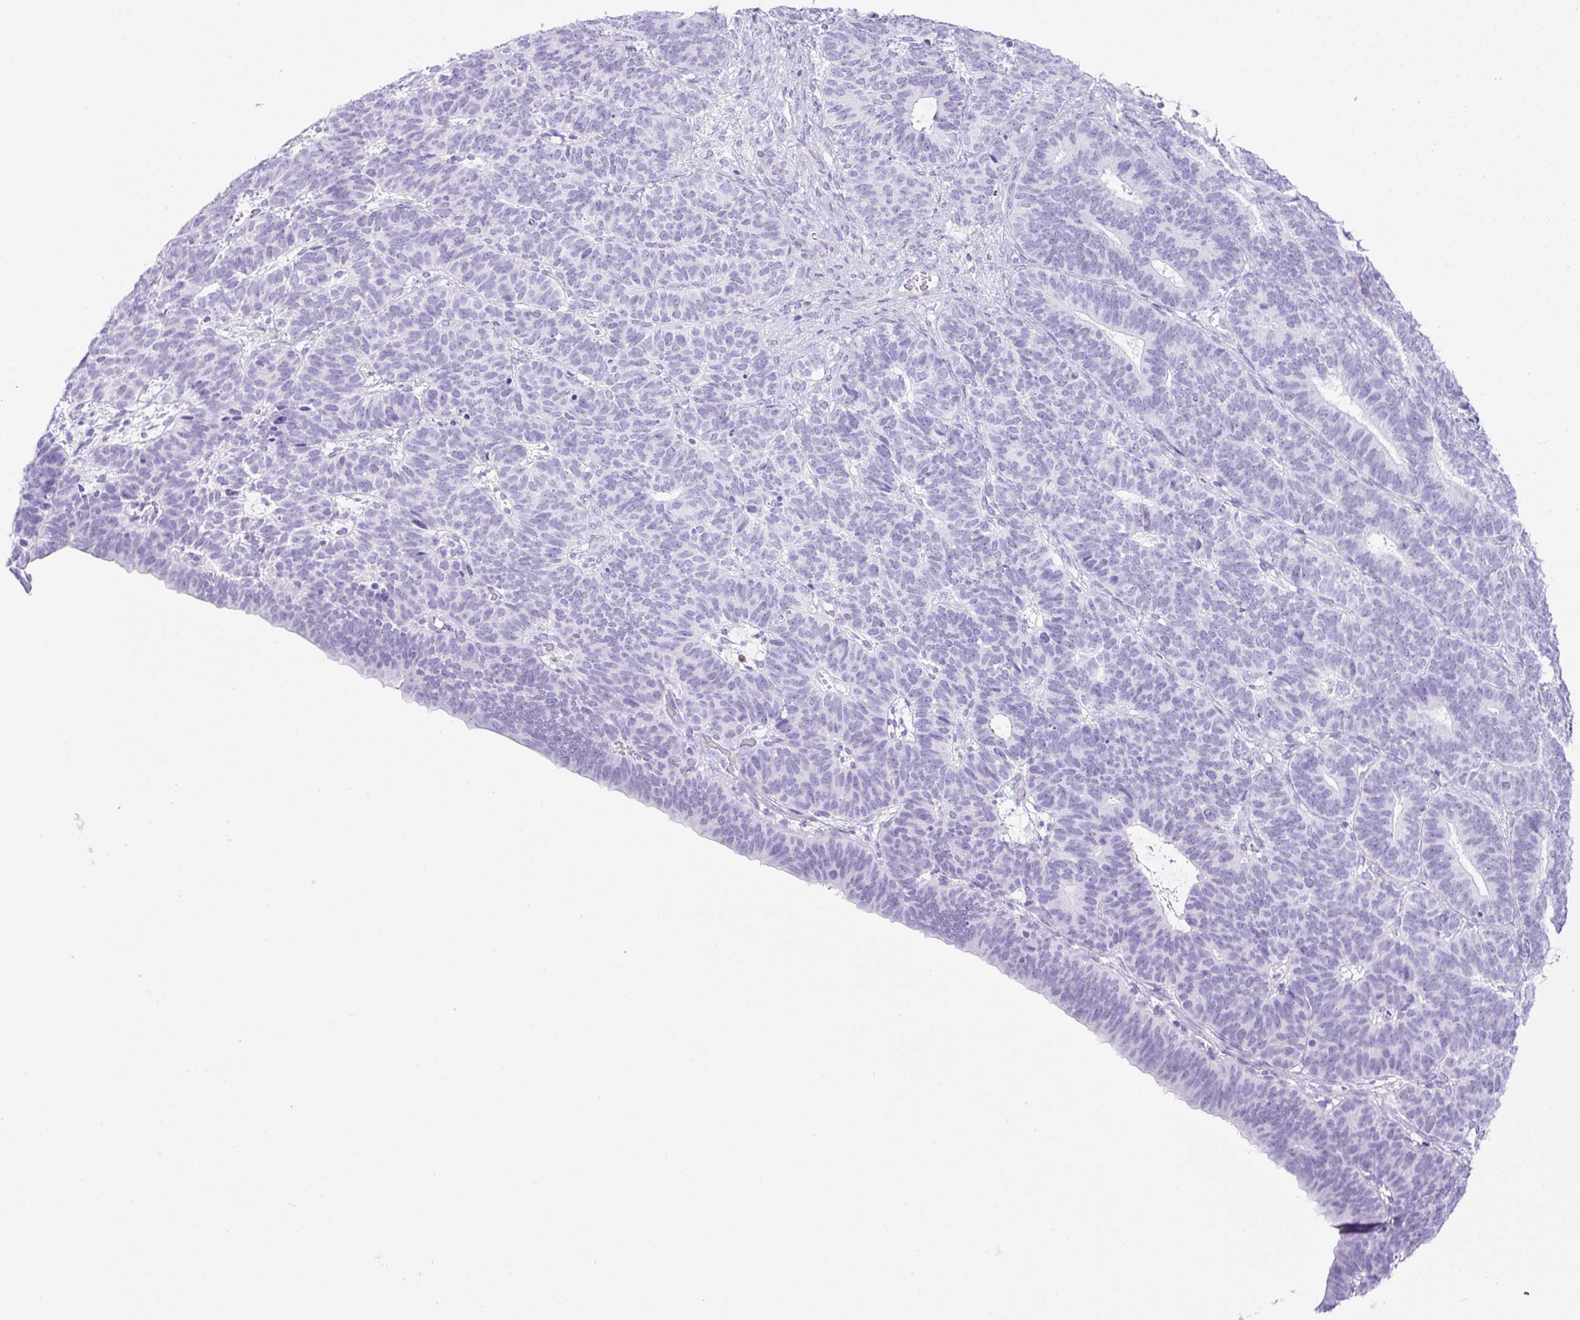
{"staining": {"intensity": "negative", "quantity": "none", "location": "none"}, "tissue": "endometrial cancer", "cell_type": "Tumor cells", "image_type": "cancer", "snomed": [{"axis": "morphology", "description": "Adenocarcinoma, NOS"}, {"axis": "topography", "description": "Endometrium"}], "caption": "A high-resolution micrograph shows immunohistochemistry staining of endometrial adenocarcinoma, which shows no significant positivity in tumor cells.", "gene": "TMEM200B", "patient": {"sex": "female", "age": 70}}